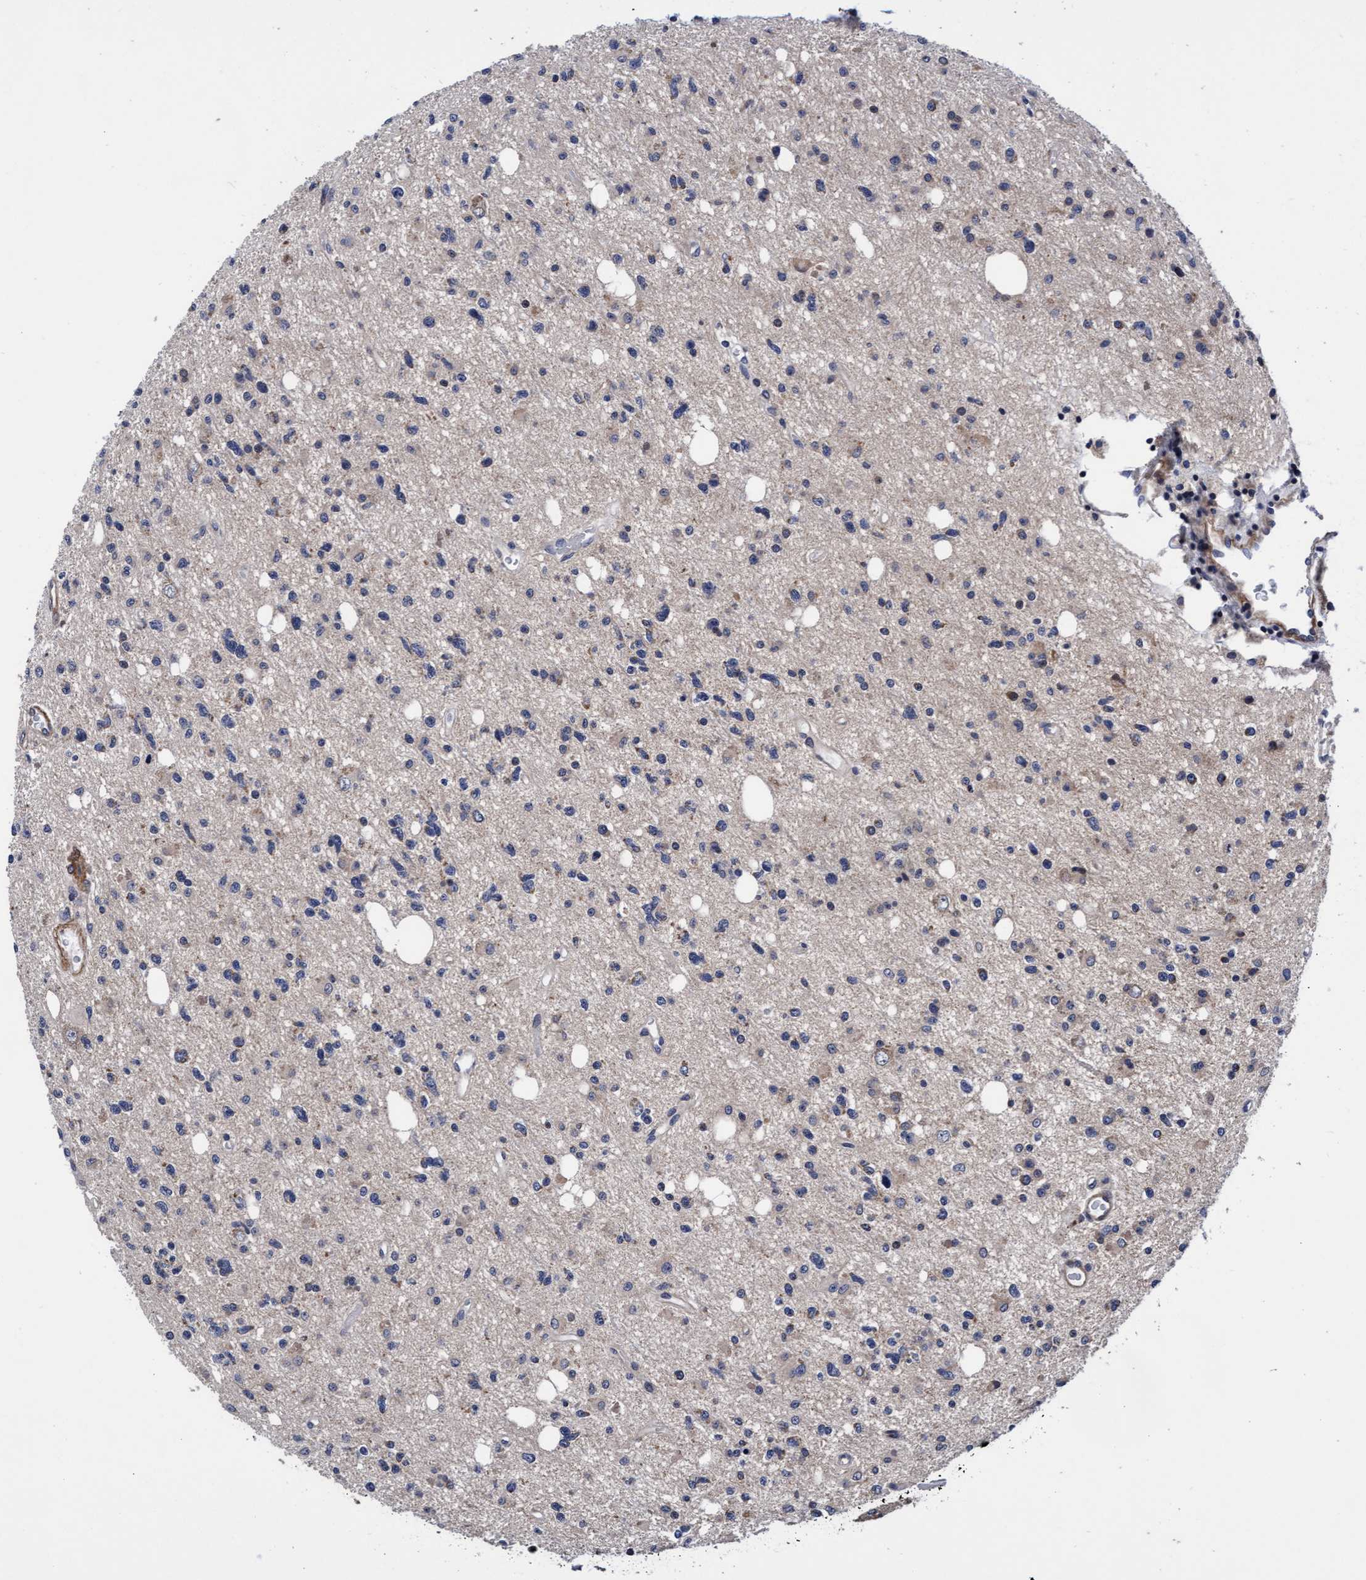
{"staining": {"intensity": "negative", "quantity": "none", "location": "none"}, "tissue": "glioma", "cell_type": "Tumor cells", "image_type": "cancer", "snomed": [{"axis": "morphology", "description": "Glioma, malignant, High grade"}, {"axis": "topography", "description": "Brain"}], "caption": "This histopathology image is of malignant glioma (high-grade) stained with immunohistochemistry to label a protein in brown with the nuclei are counter-stained blue. There is no positivity in tumor cells.", "gene": "EFCAB13", "patient": {"sex": "female", "age": 62}}